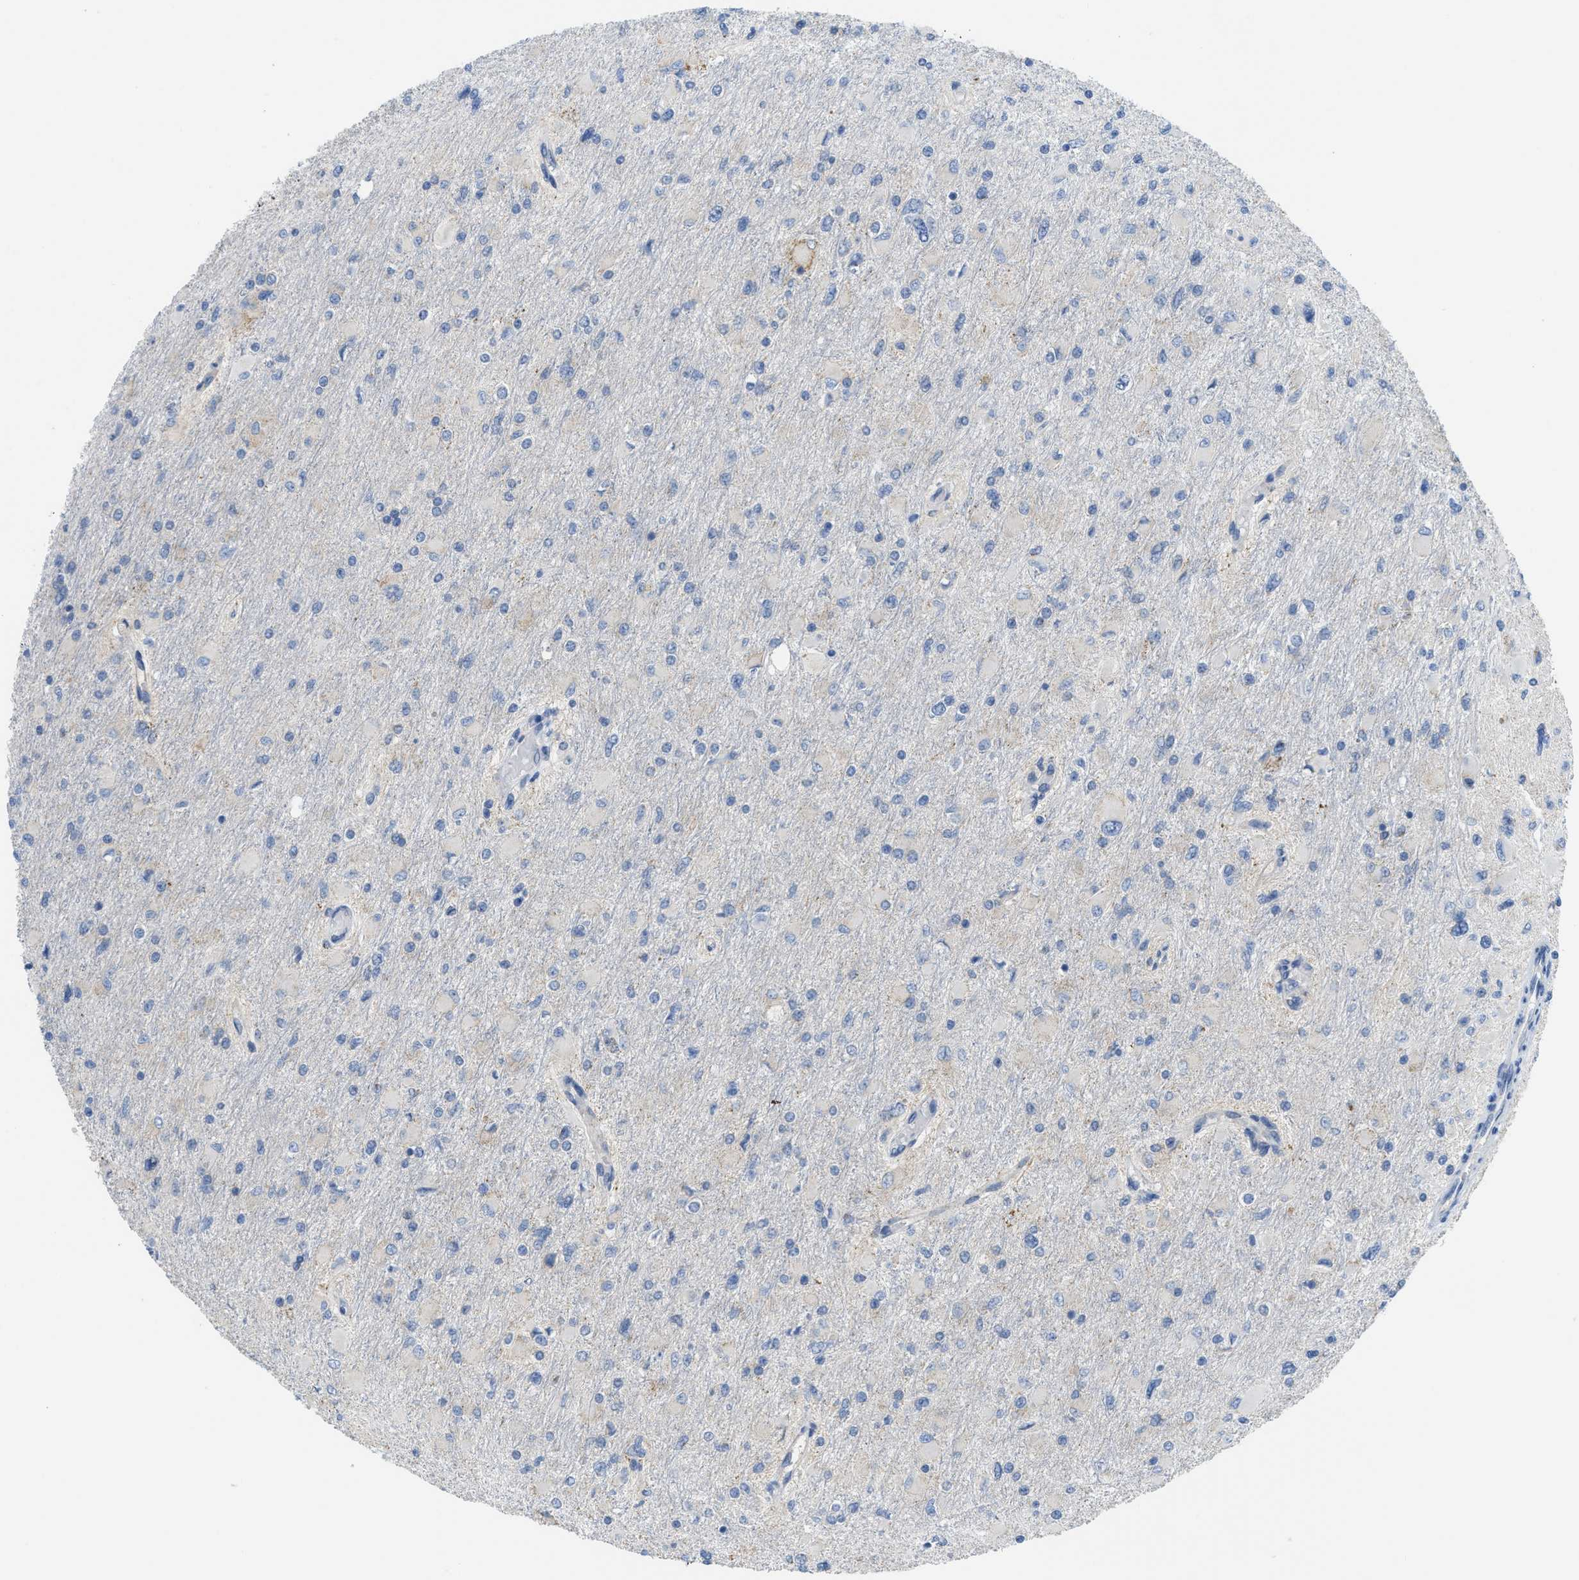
{"staining": {"intensity": "negative", "quantity": "none", "location": "none"}, "tissue": "glioma", "cell_type": "Tumor cells", "image_type": "cancer", "snomed": [{"axis": "morphology", "description": "Glioma, malignant, High grade"}, {"axis": "topography", "description": "Cerebral cortex"}], "caption": "Malignant glioma (high-grade) was stained to show a protein in brown. There is no significant expression in tumor cells.", "gene": "GATD3", "patient": {"sex": "female", "age": 36}}